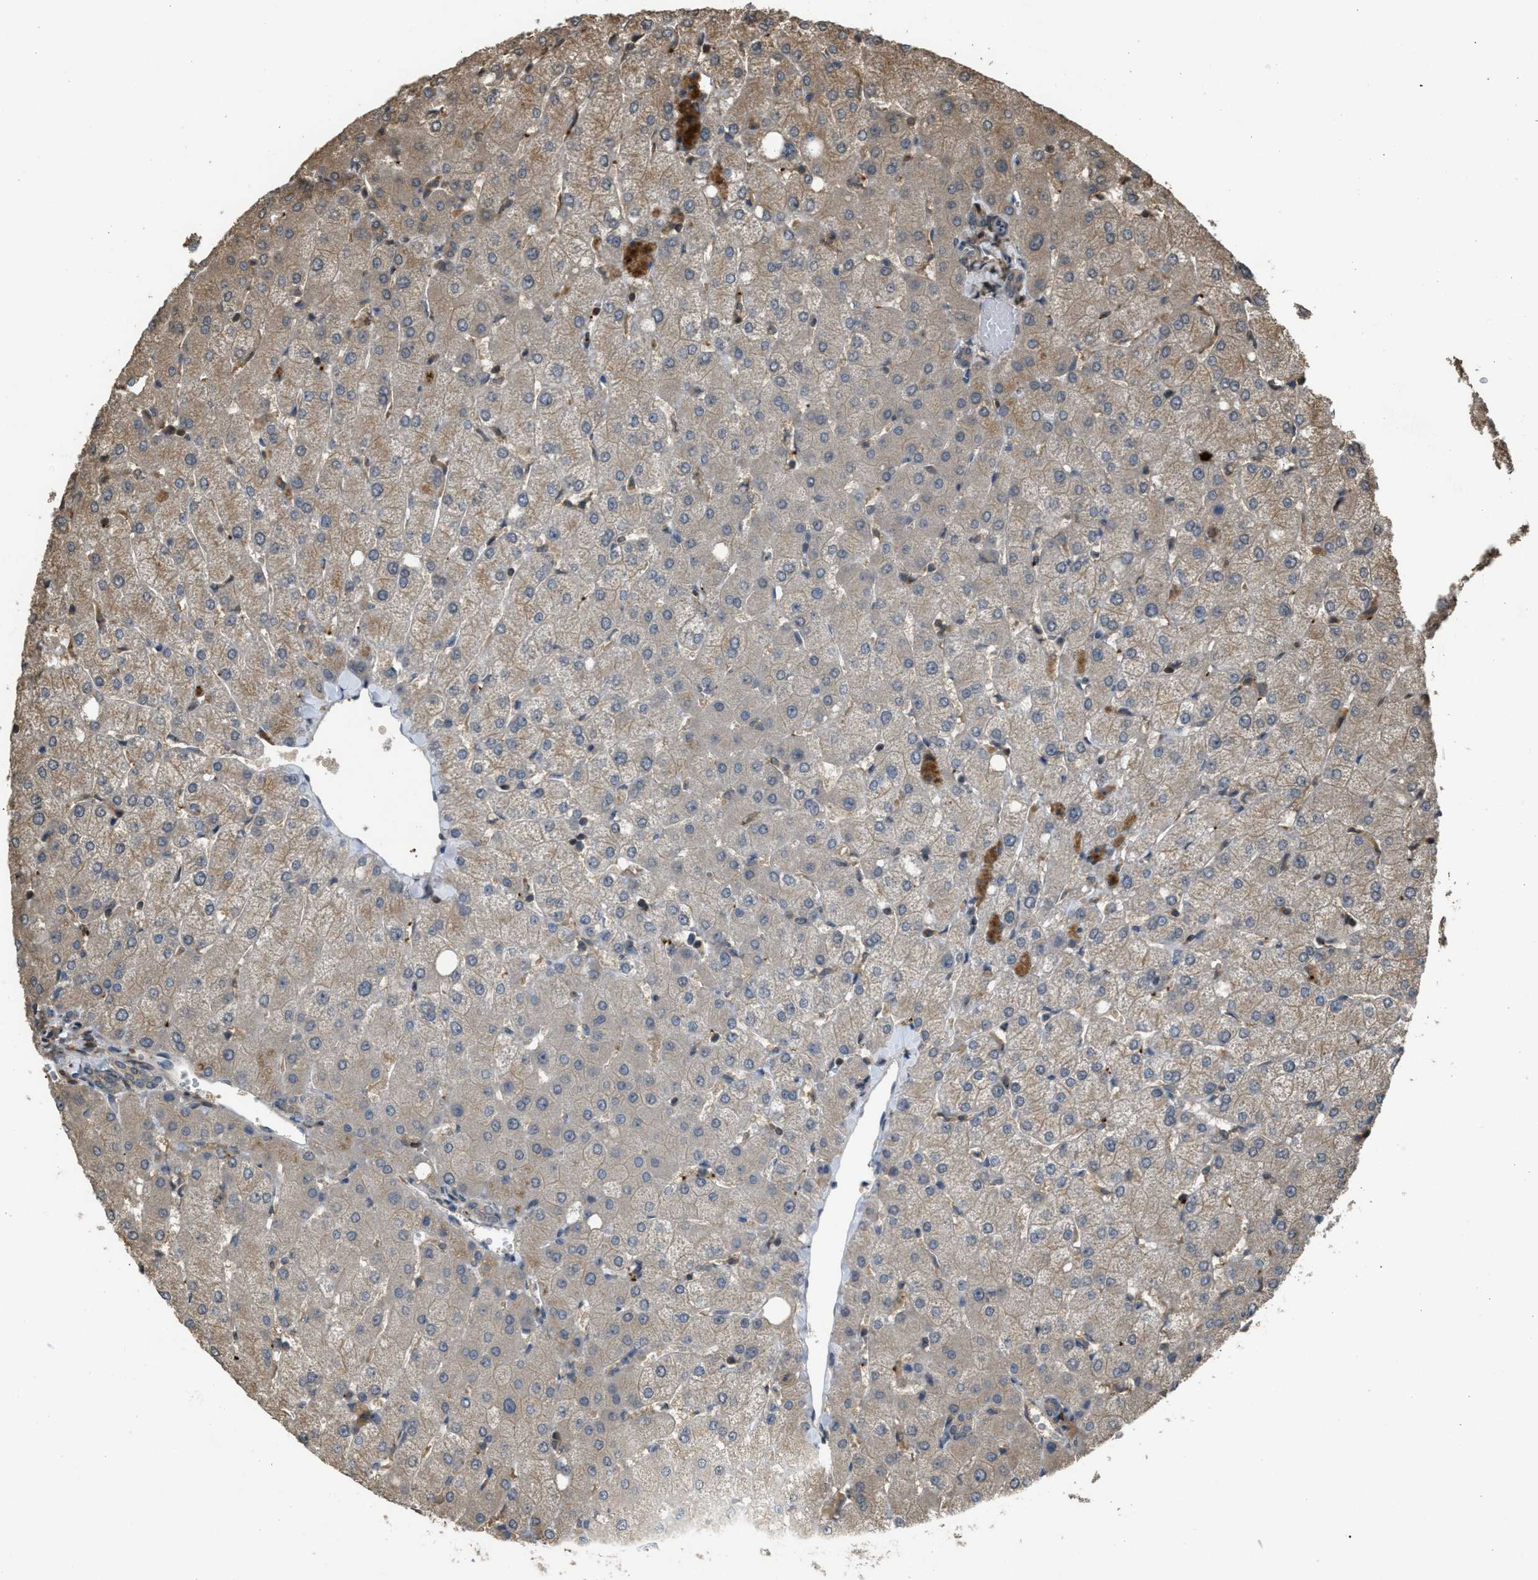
{"staining": {"intensity": "weak", "quantity": "25%-75%", "location": "cytoplasmic/membranous"}, "tissue": "liver", "cell_type": "Cholangiocytes", "image_type": "normal", "snomed": [{"axis": "morphology", "description": "Normal tissue, NOS"}, {"axis": "topography", "description": "Liver"}], "caption": "The histopathology image displays staining of benign liver, revealing weak cytoplasmic/membranous protein positivity (brown color) within cholangiocytes.", "gene": "ARHGDIA", "patient": {"sex": "female", "age": 54}}